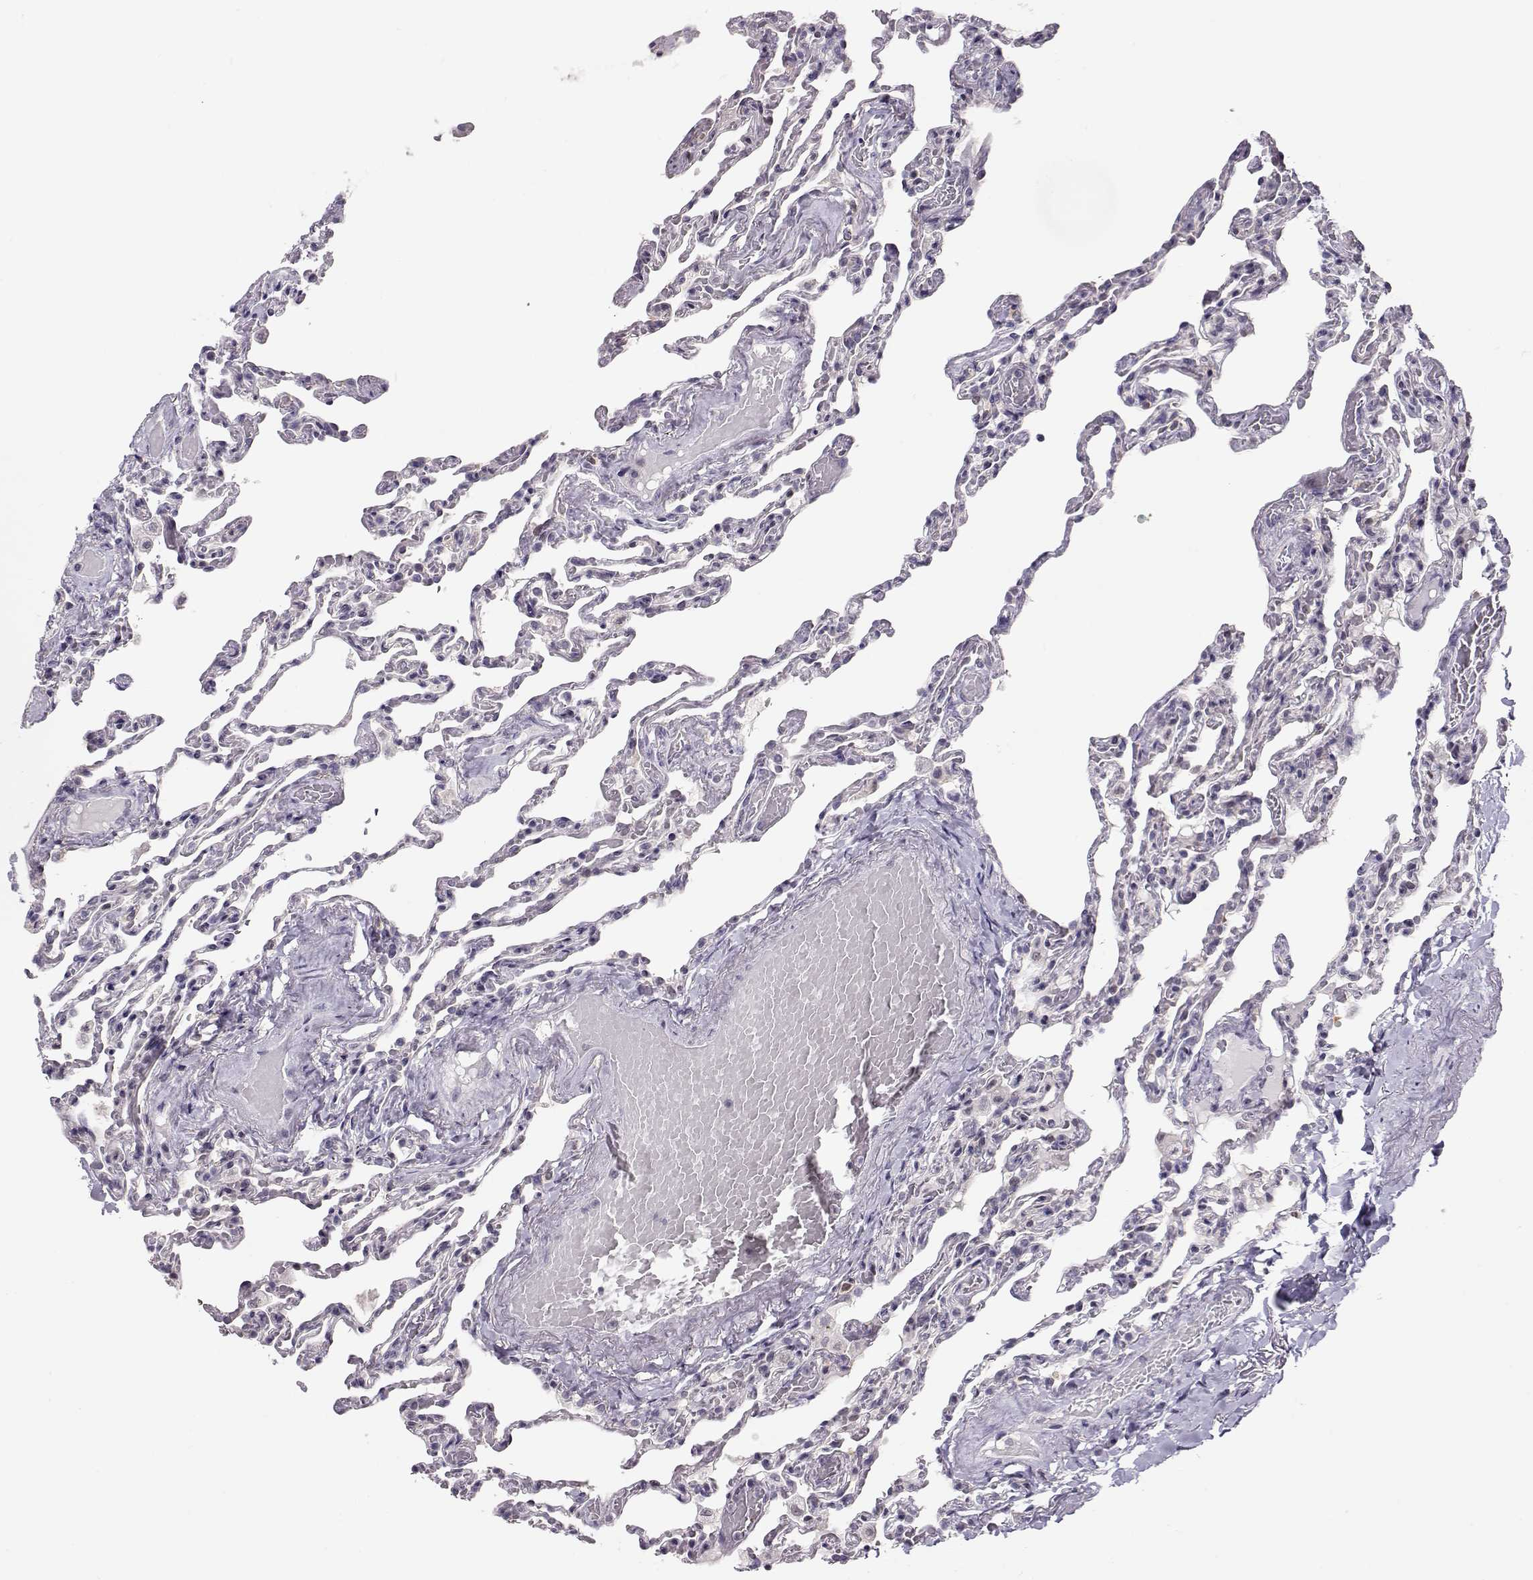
{"staining": {"intensity": "negative", "quantity": "none", "location": "none"}, "tissue": "lung", "cell_type": "Alveolar cells", "image_type": "normal", "snomed": [{"axis": "morphology", "description": "Normal tissue, NOS"}, {"axis": "topography", "description": "Lung"}], "caption": "A high-resolution image shows immunohistochemistry staining of unremarkable lung, which exhibits no significant positivity in alveolar cells. Brightfield microscopy of immunohistochemistry (IHC) stained with DAB (brown) and hematoxylin (blue), captured at high magnification.", "gene": "TEPP", "patient": {"sex": "female", "age": 43}}